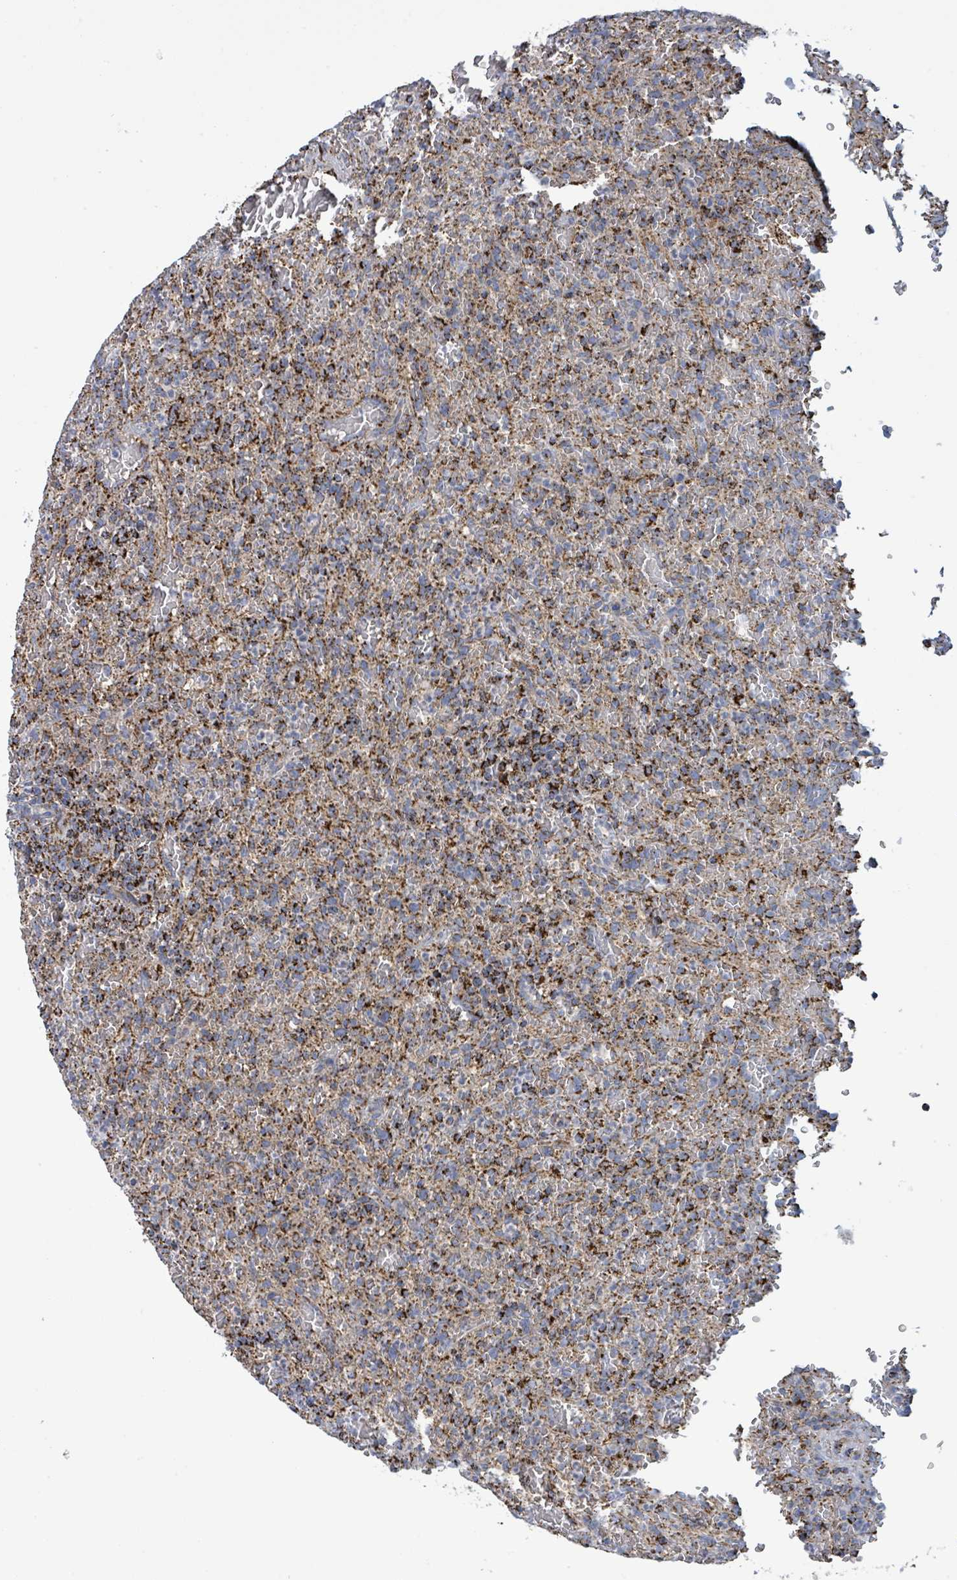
{"staining": {"intensity": "strong", "quantity": "<25%", "location": "cytoplasmic/membranous"}, "tissue": "lymphoma", "cell_type": "Tumor cells", "image_type": "cancer", "snomed": [{"axis": "morphology", "description": "Malignant lymphoma, non-Hodgkin's type, Low grade"}, {"axis": "topography", "description": "Spleen"}], "caption": "A micrograph showing strong cytoplasmic/membranous staining in about <25% of tumor cells in low-grade malignant lymphoma, non-Hodgkin's type, as visualized by brown immunohistochemical staining.", "gene": "SUCLG2", "patient": {"sex": "female", "age": 64}}